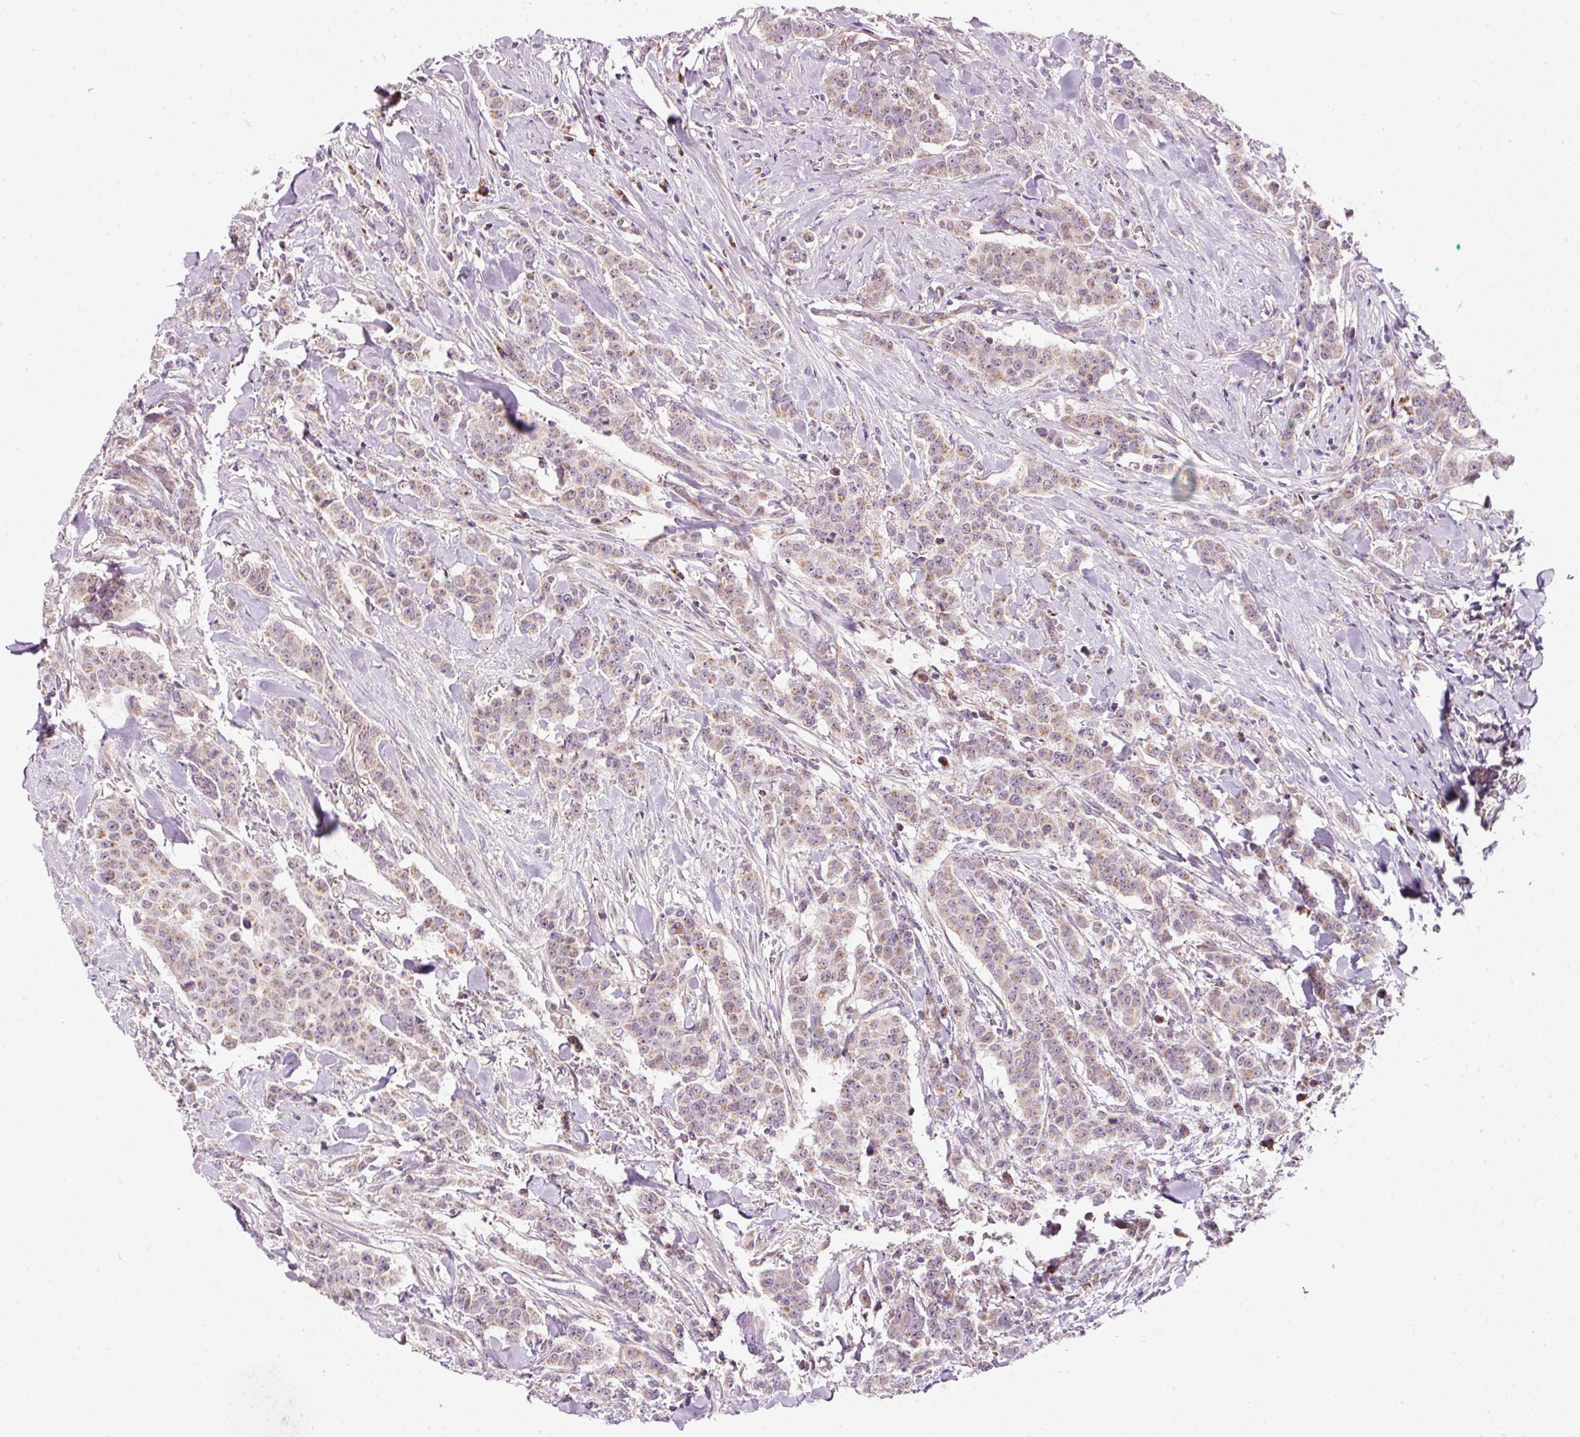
{"staining": {"intensity": "weak", "quantity": "25%-75%", "location": "cytoplasmic/membranous"}, "tissue": "breast cancer", "cell_type": "Tumor cells", "image_type": "cancer", "snomed": [{"axis": "morphology", "description": "Duct carcinoma"}, {"axis": "topography", "description": "Breast"}], "caption": "Invasive ductal carcinoma (breast) tissue demonstrates weak cytoplasmic/membranous positivity in about 25%-75% of tumor cells, visualized by immunohistochemistry.", "gene": "FAM78B", "patient": {"sex": "female", "age": 40}}